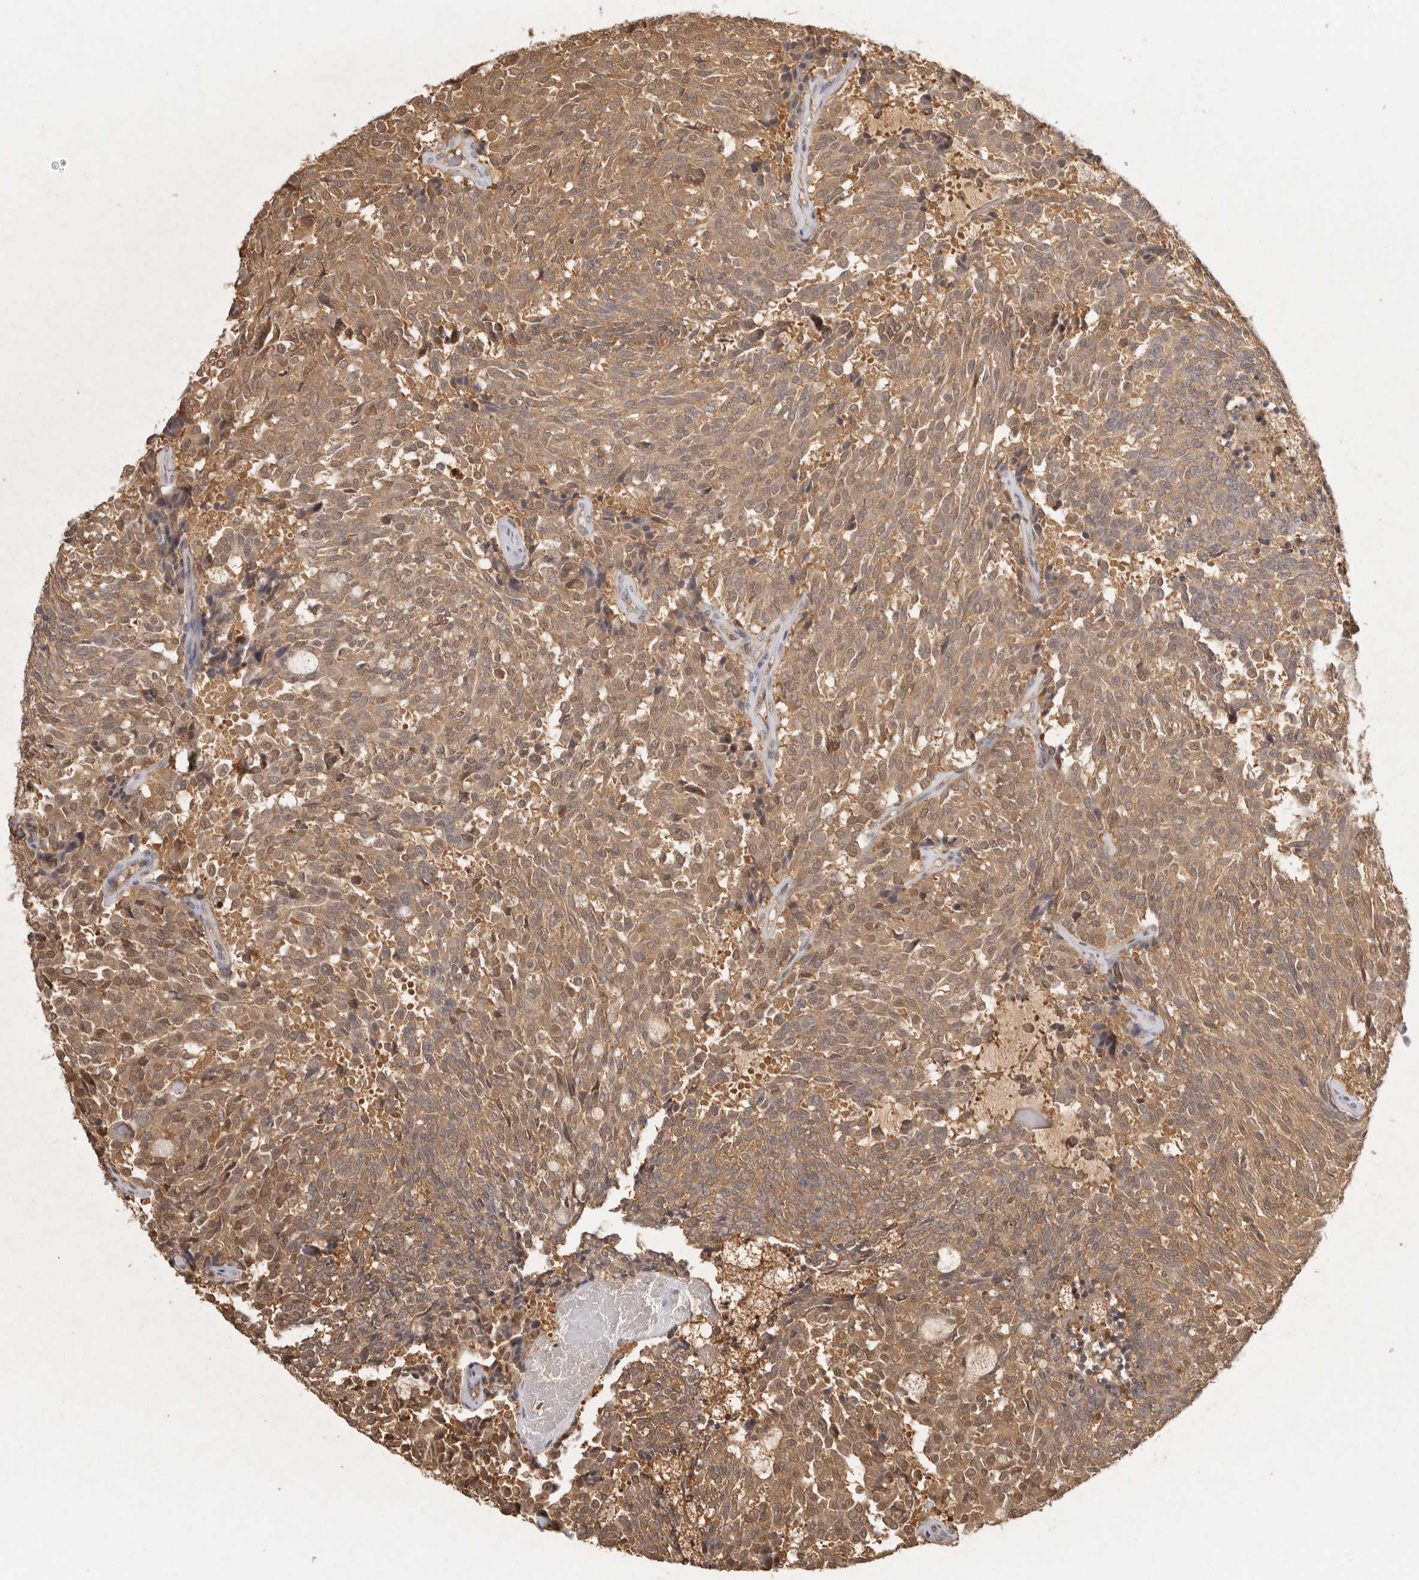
{"staining": {"intensity": "moderate", "quantity": ">75%", "location": "cytoplasmic/membranous,nuclear"}, "tissue": "carcinoid", "cell_type": "Tumor cells", "image_type": "cancer", "snomed": [{"axis": "morphology", "description": "Carcinoid, malignant, NOS"}, {"axis": "topography", "description": "Pancreas"}], "caption": "Immunohistochemistry (DAB (3,3'-diaminobenzidine)) staining of human malignant carcinoid shows moderate cytoplasmic/membranous and nuclear protein staining in approximately >75% of tumor cells.", "gene": "PSMA5", "patient": {"sex": "female", "age": 54}}